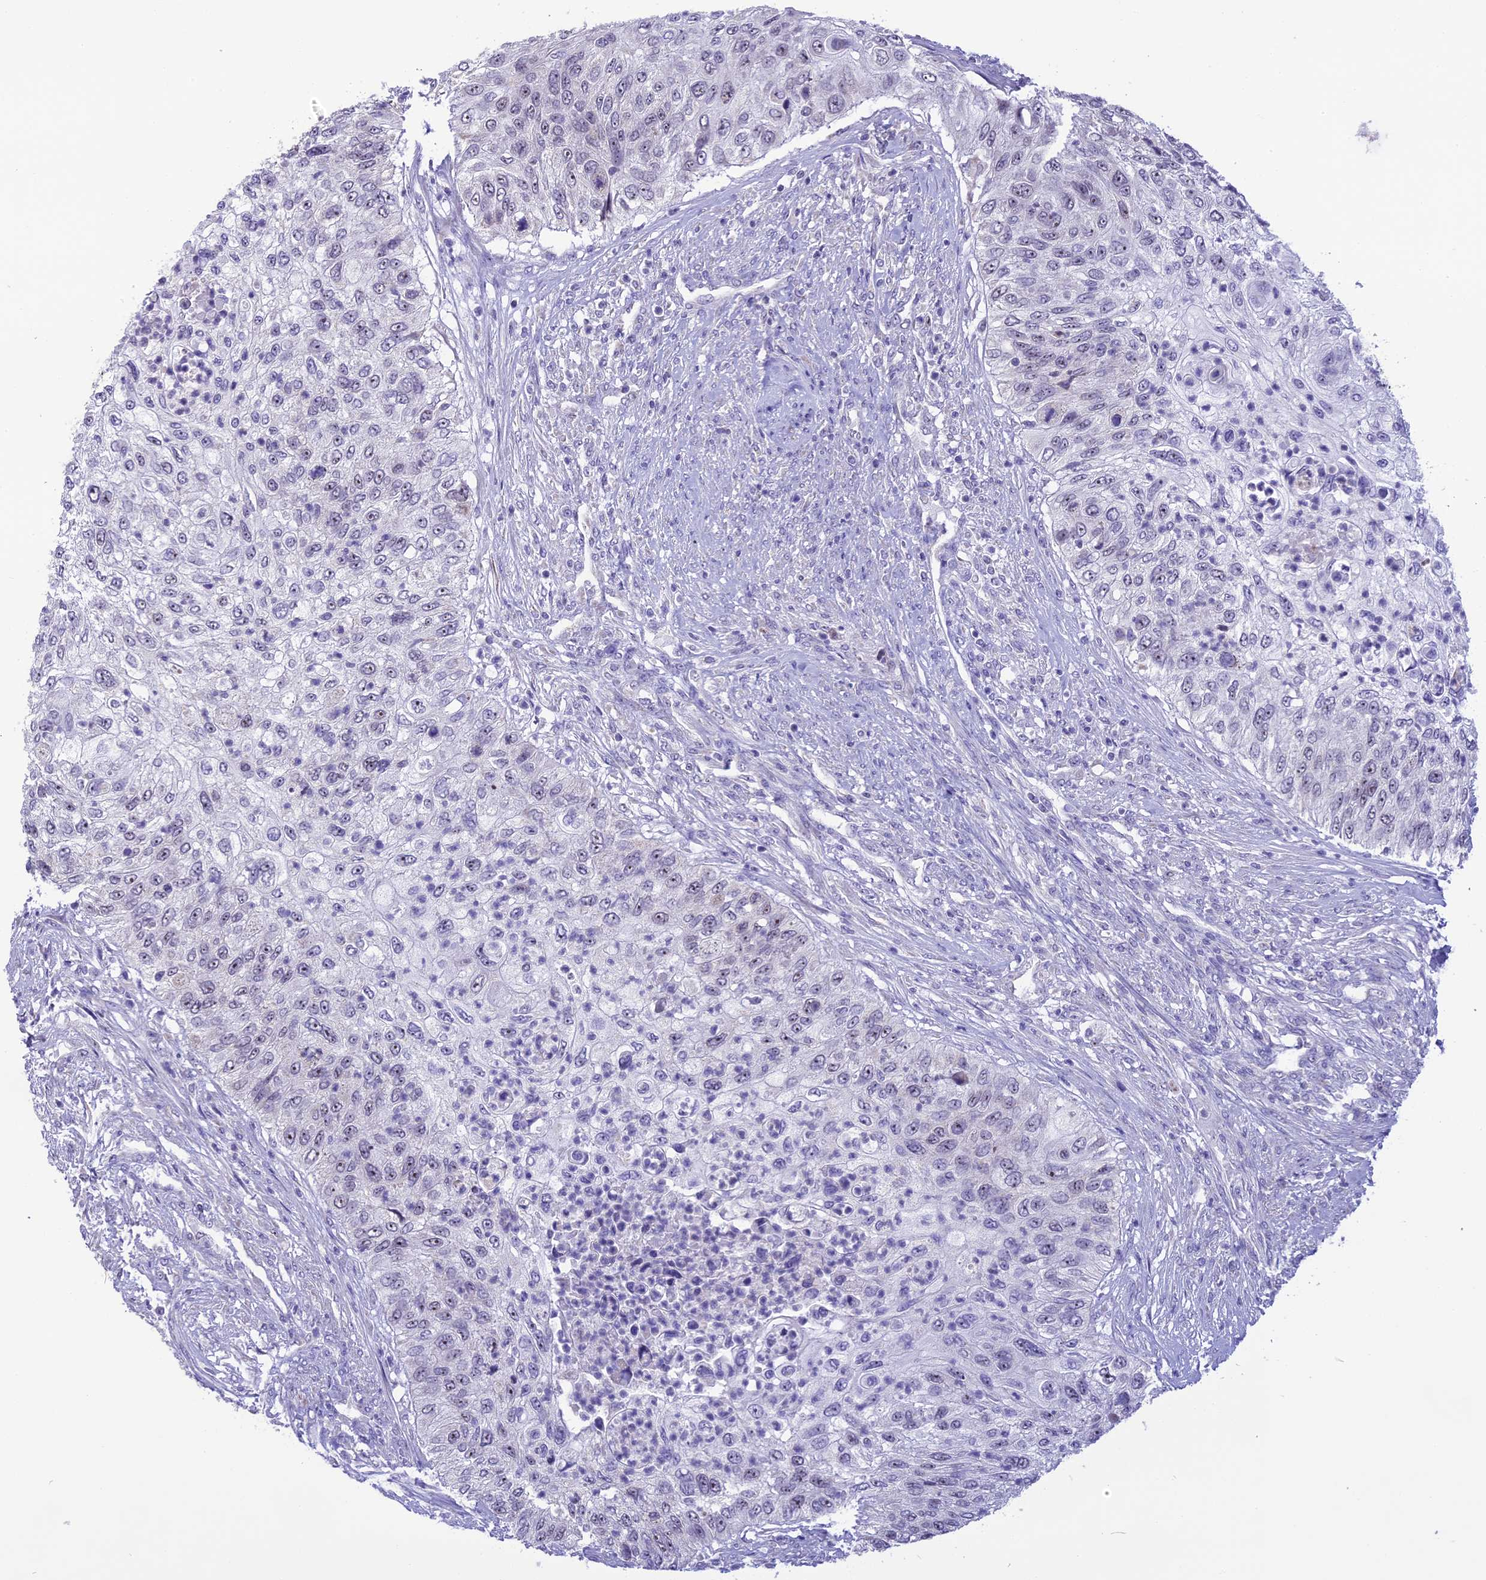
{"staining": {"intensity": "negative", "quantity": "none", "location": "none"}, "tissue": "urothelial cancer", "cell_type": "Tumor cells", "image_type": "cancer", "snomed": [{"axis": "morphology", "description": "Urothelial carcinoma, High grade"}, {"axis": "topography", "description": "Urinary bladder"}], "caption": "IHC of human urothelial cancer exhibits no expression in tumor cells.", "gene": "CMSS1", "patient": {"sex": "female", "age": 60}}